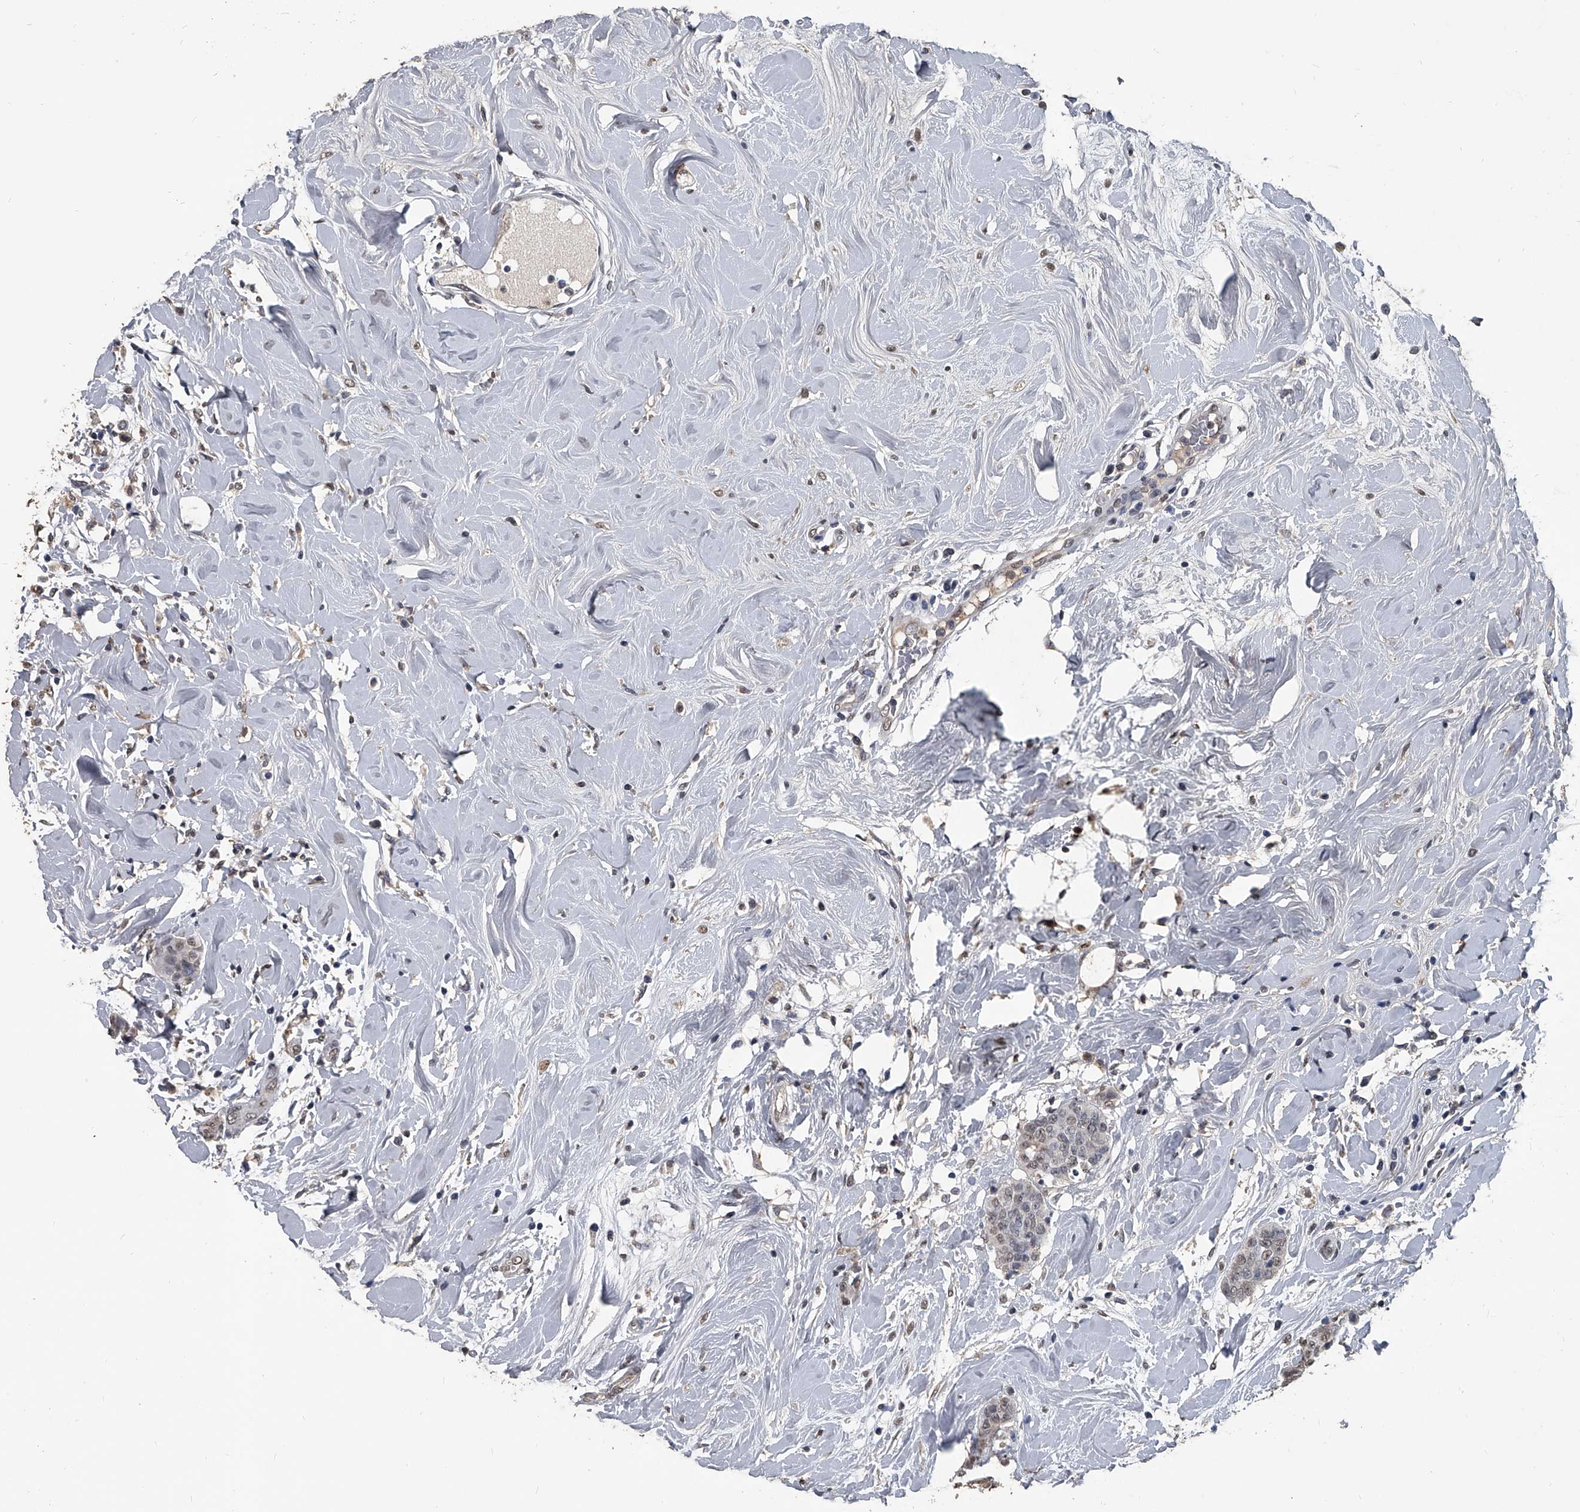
{"staining": {"intensity": "weak", "quantity": "<25%", "location": "nuclear"}, "tissue": "breast cancer", "cell_type": "Tumor cells", "image_type": "cancer", "snomed": [{"axis": "morphology", "description": "Normal tissue, NOS"}, {"axis": "morphology", "description": "Duct carcinoma"}, {"axis": "topography", "description": "Breast"}], "caption": "DAB immunohistochemical staining of human breast cancer shows no significant staining in tumor cells.", "gene": "MATR3", "patient": {"sex": "female", "age": 40}}